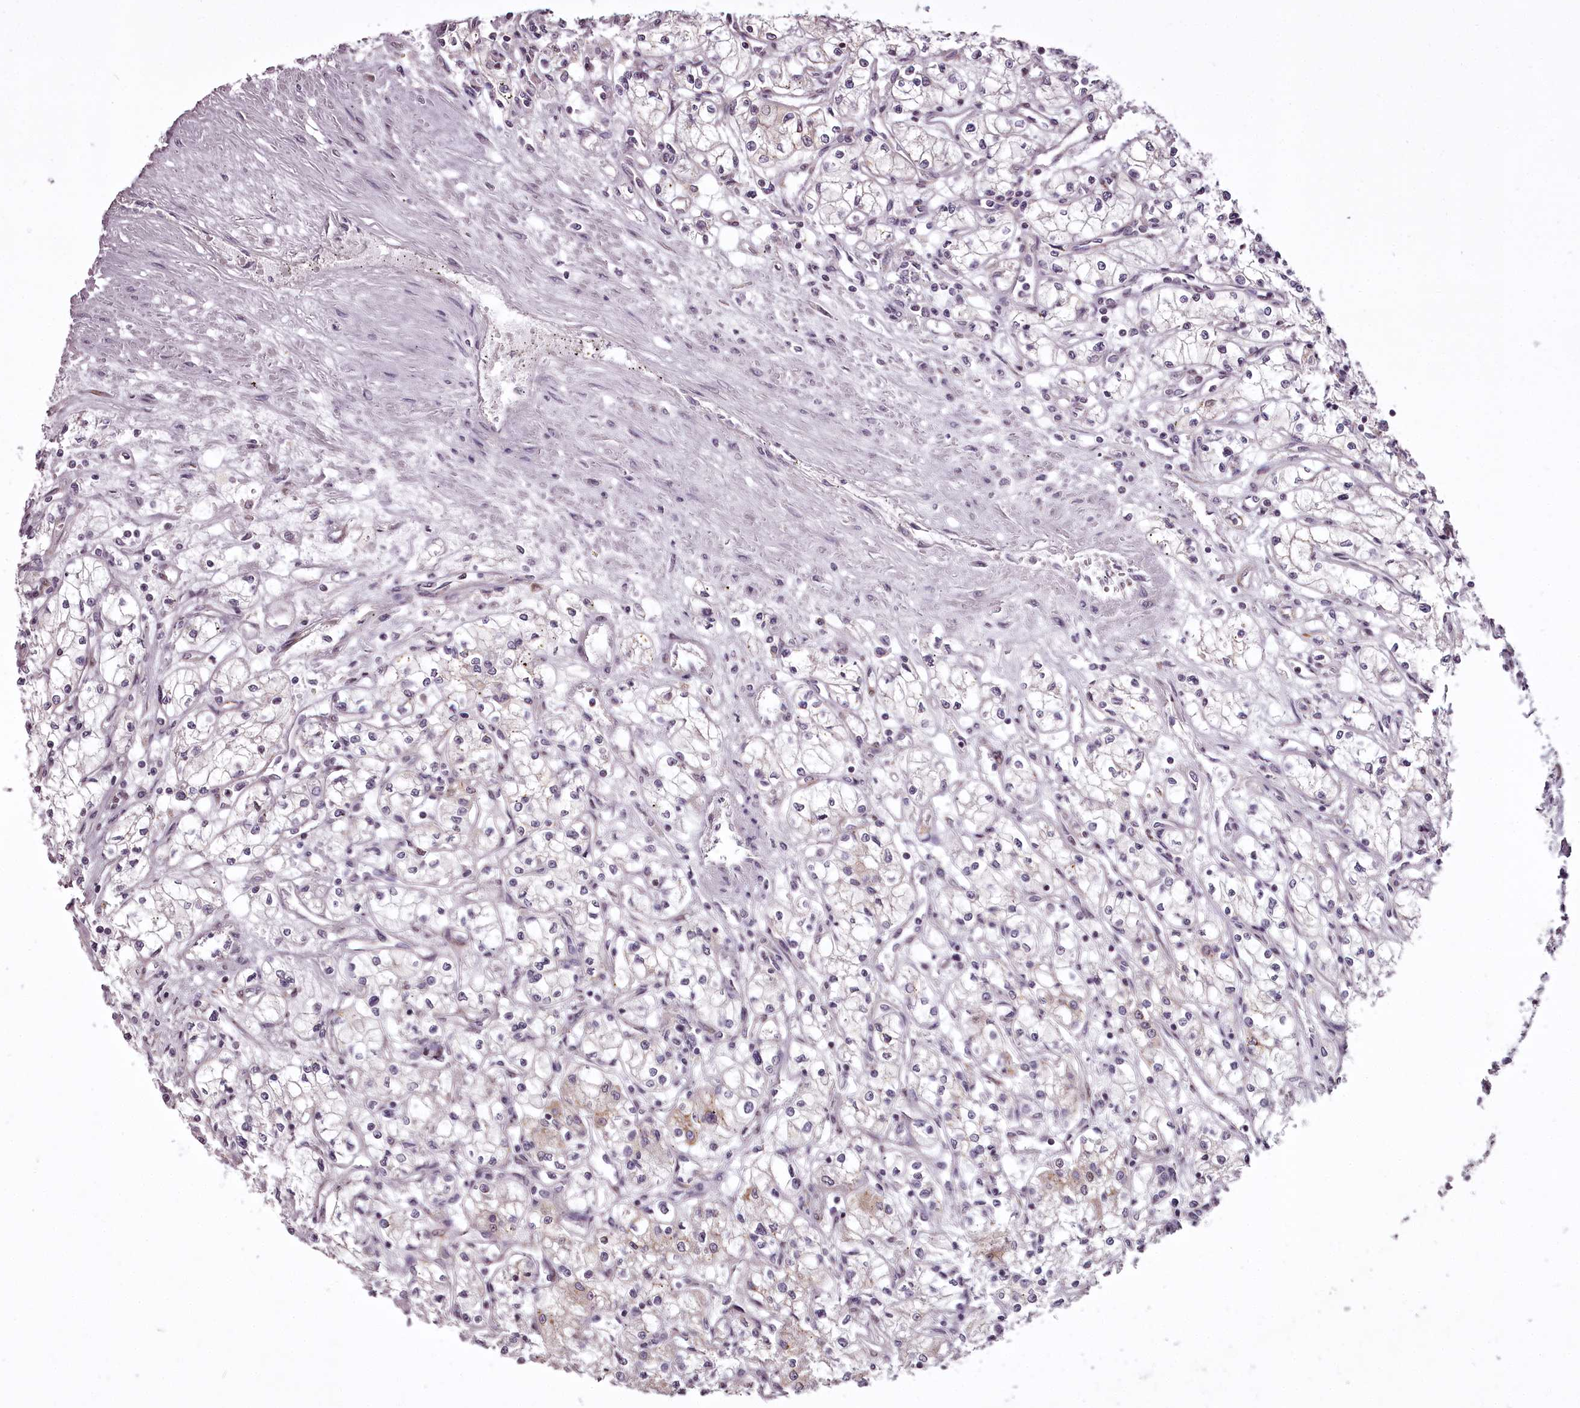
{"staining": {"intensity": "negative", "quantity": "none", "location": "none"}, "tissue": "renal cancer", "cell_type": "Tumor cells", "image_type": "cancer", "snomed": [{"axis": "morphology", "description": "Adenocarcinoma, NOS"}, {"axis": "topography", "description": "Kidney"}], "caption": "Tumor cells are negative for protein expression in human renal cancer (adenocarcinoma). (DAB immunohistochemistry (IHC), high magnification).", "gene": "CCDC92", "patient": {"sex": "male", "age": 59}}